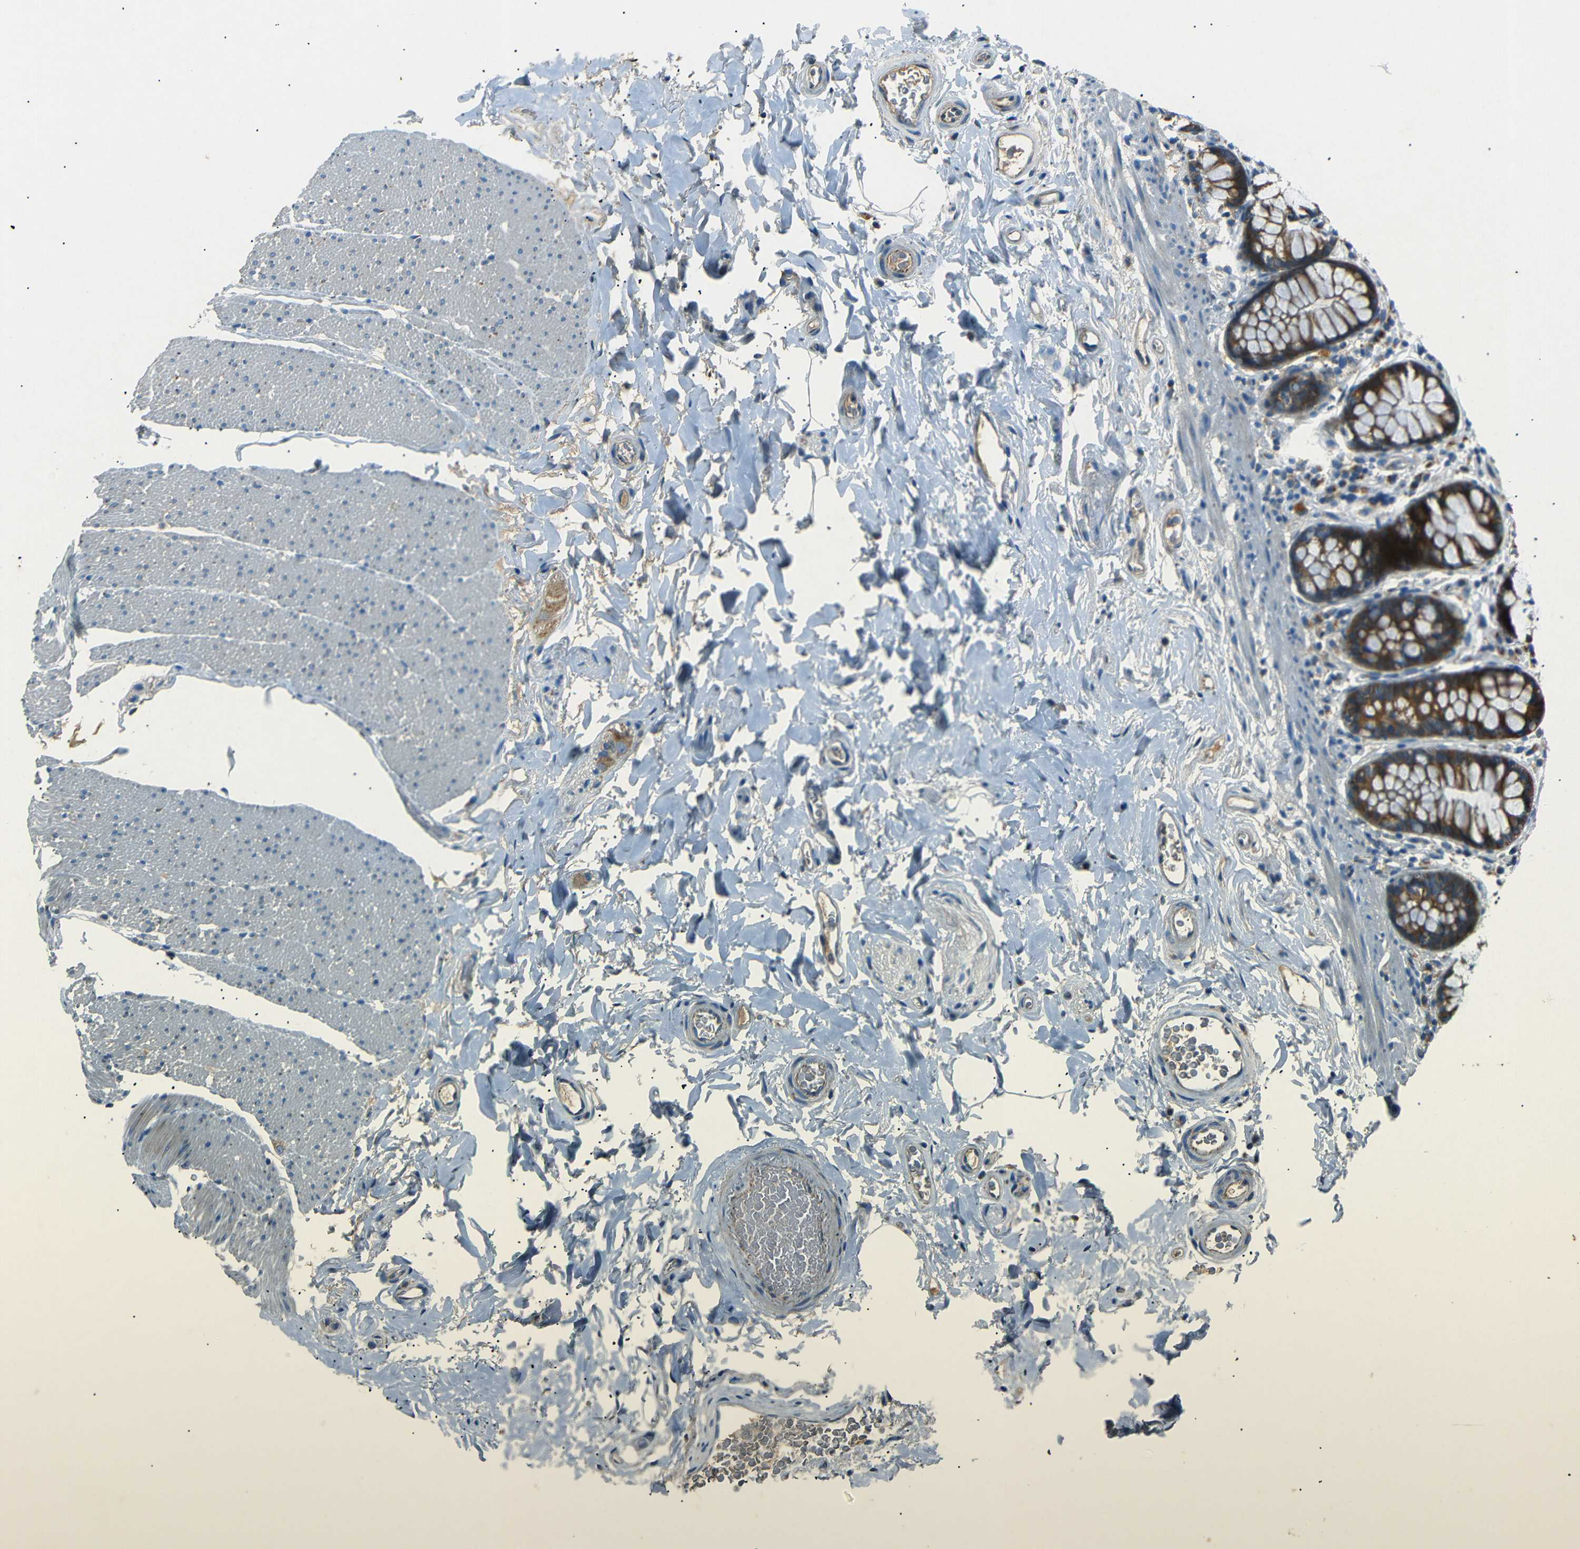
{"staining": {"intensity": "moderate", "quantity": ">75%", "location": "cytoplasmic/membranous"}, "tissue": "colon", "cell_type": "Endothelial cells", "image_type": "normal", "snomed": [{"axis": "morphology", "description": "Normal tissue, NOS"}, {"axis": "topography", "description": "Colon"}], "caption": "This image displays immunohistochemistry staining of benign human colon, with medium moderate cytoplasmic/membranous positivity in approximately >75% of endothelial cells.", "gene": "NETO2", "patient": {"sex": "female", "age": 80}}